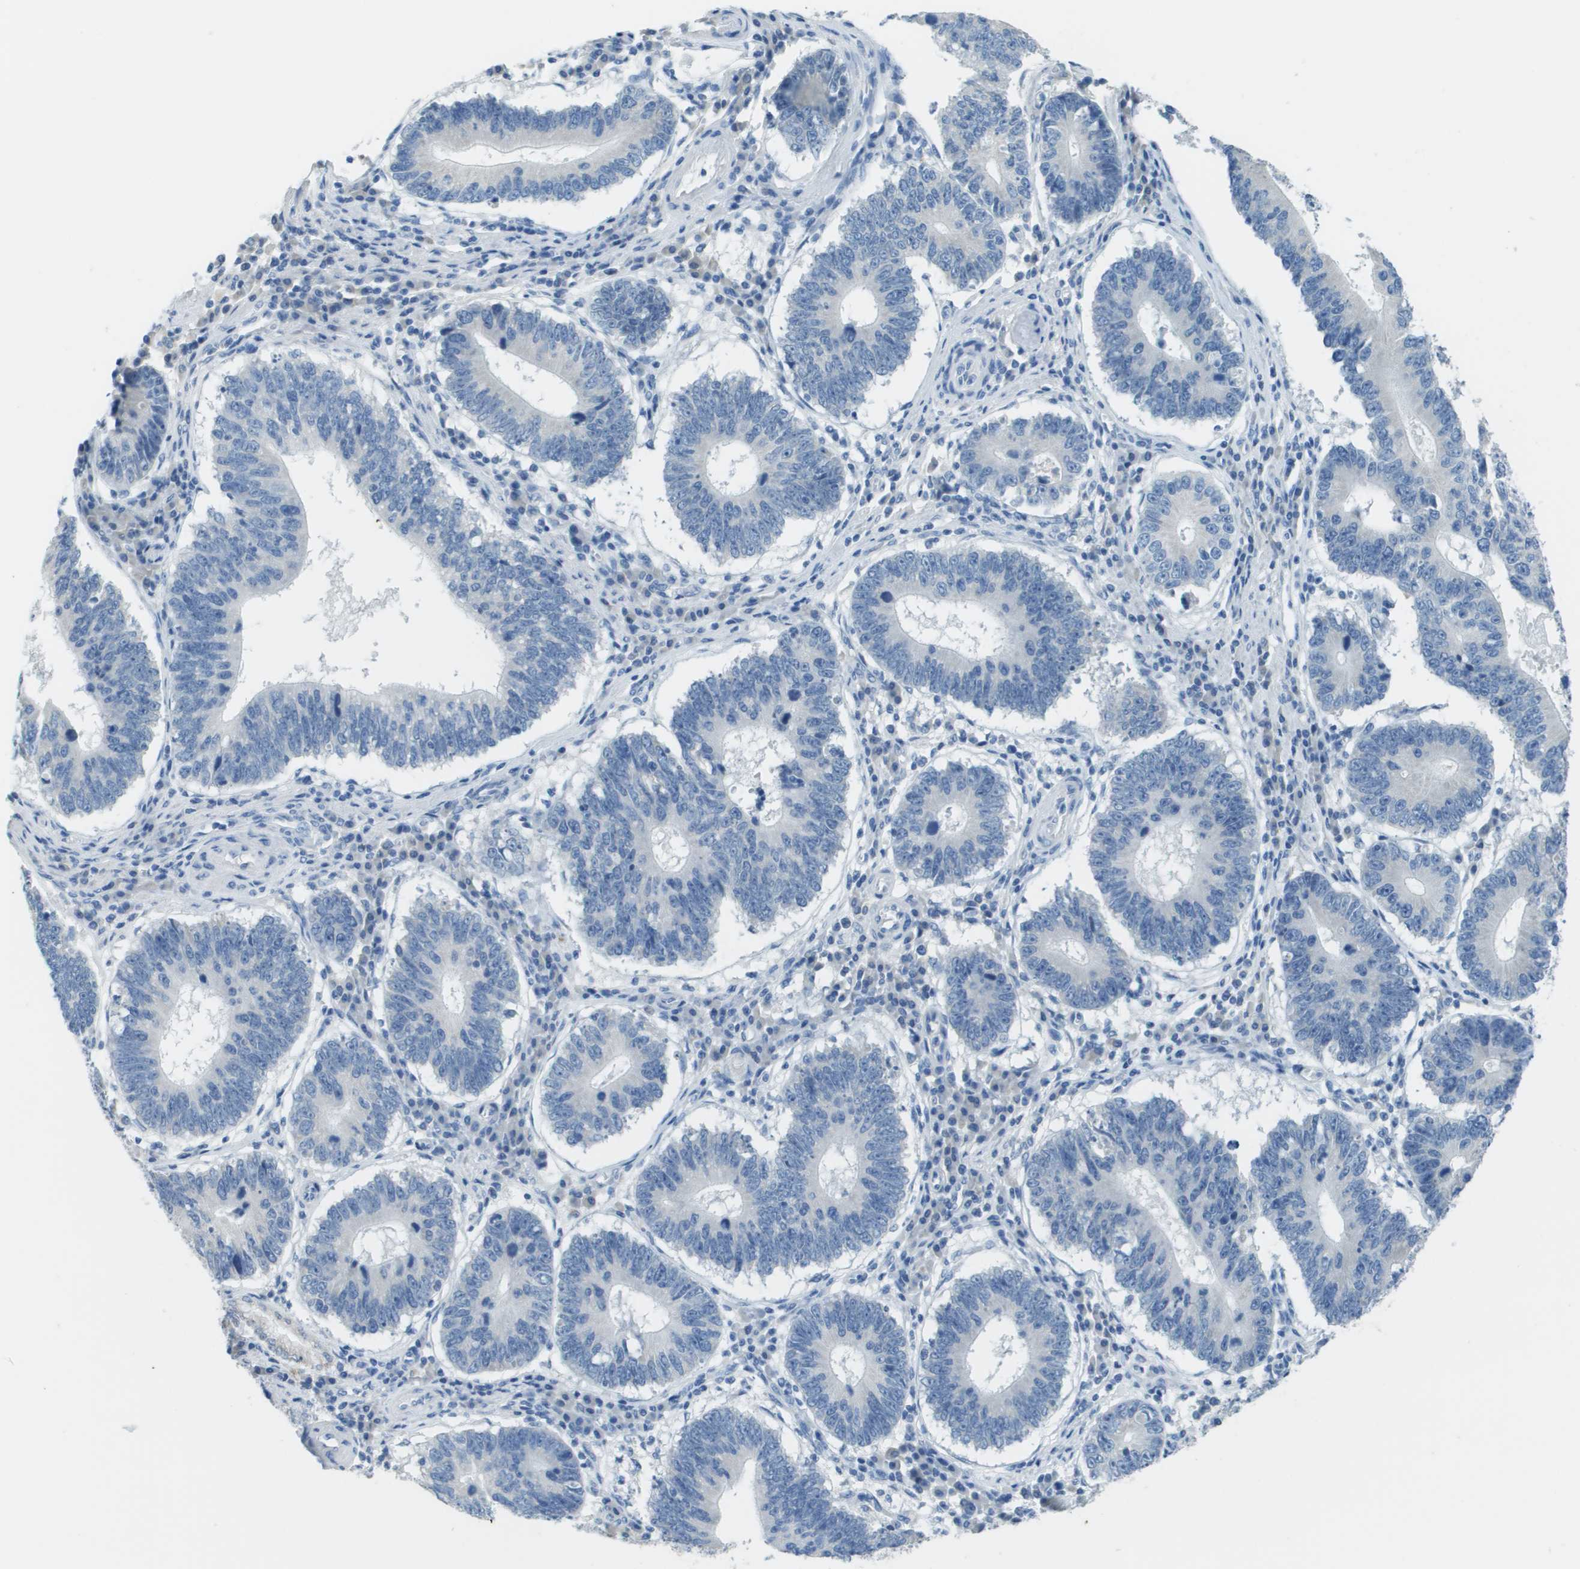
{"staining": {"intensity": "negative", "quantity": "none", "location": "none"}, "tissue": "stomach cancer", "cell_type": "Tumor cells", "image_type": "cancer", "snomed": [{"axis": "morphology", "description": "Adenocarcinoma, NOS"}, {"axis": "topography", "description": "Stomach"}], "caption": "There is no significant expression in tumor cells of stomach cancer.", "gene": "PTGDR2", "patient": {"sex": "male", "age": 59}}